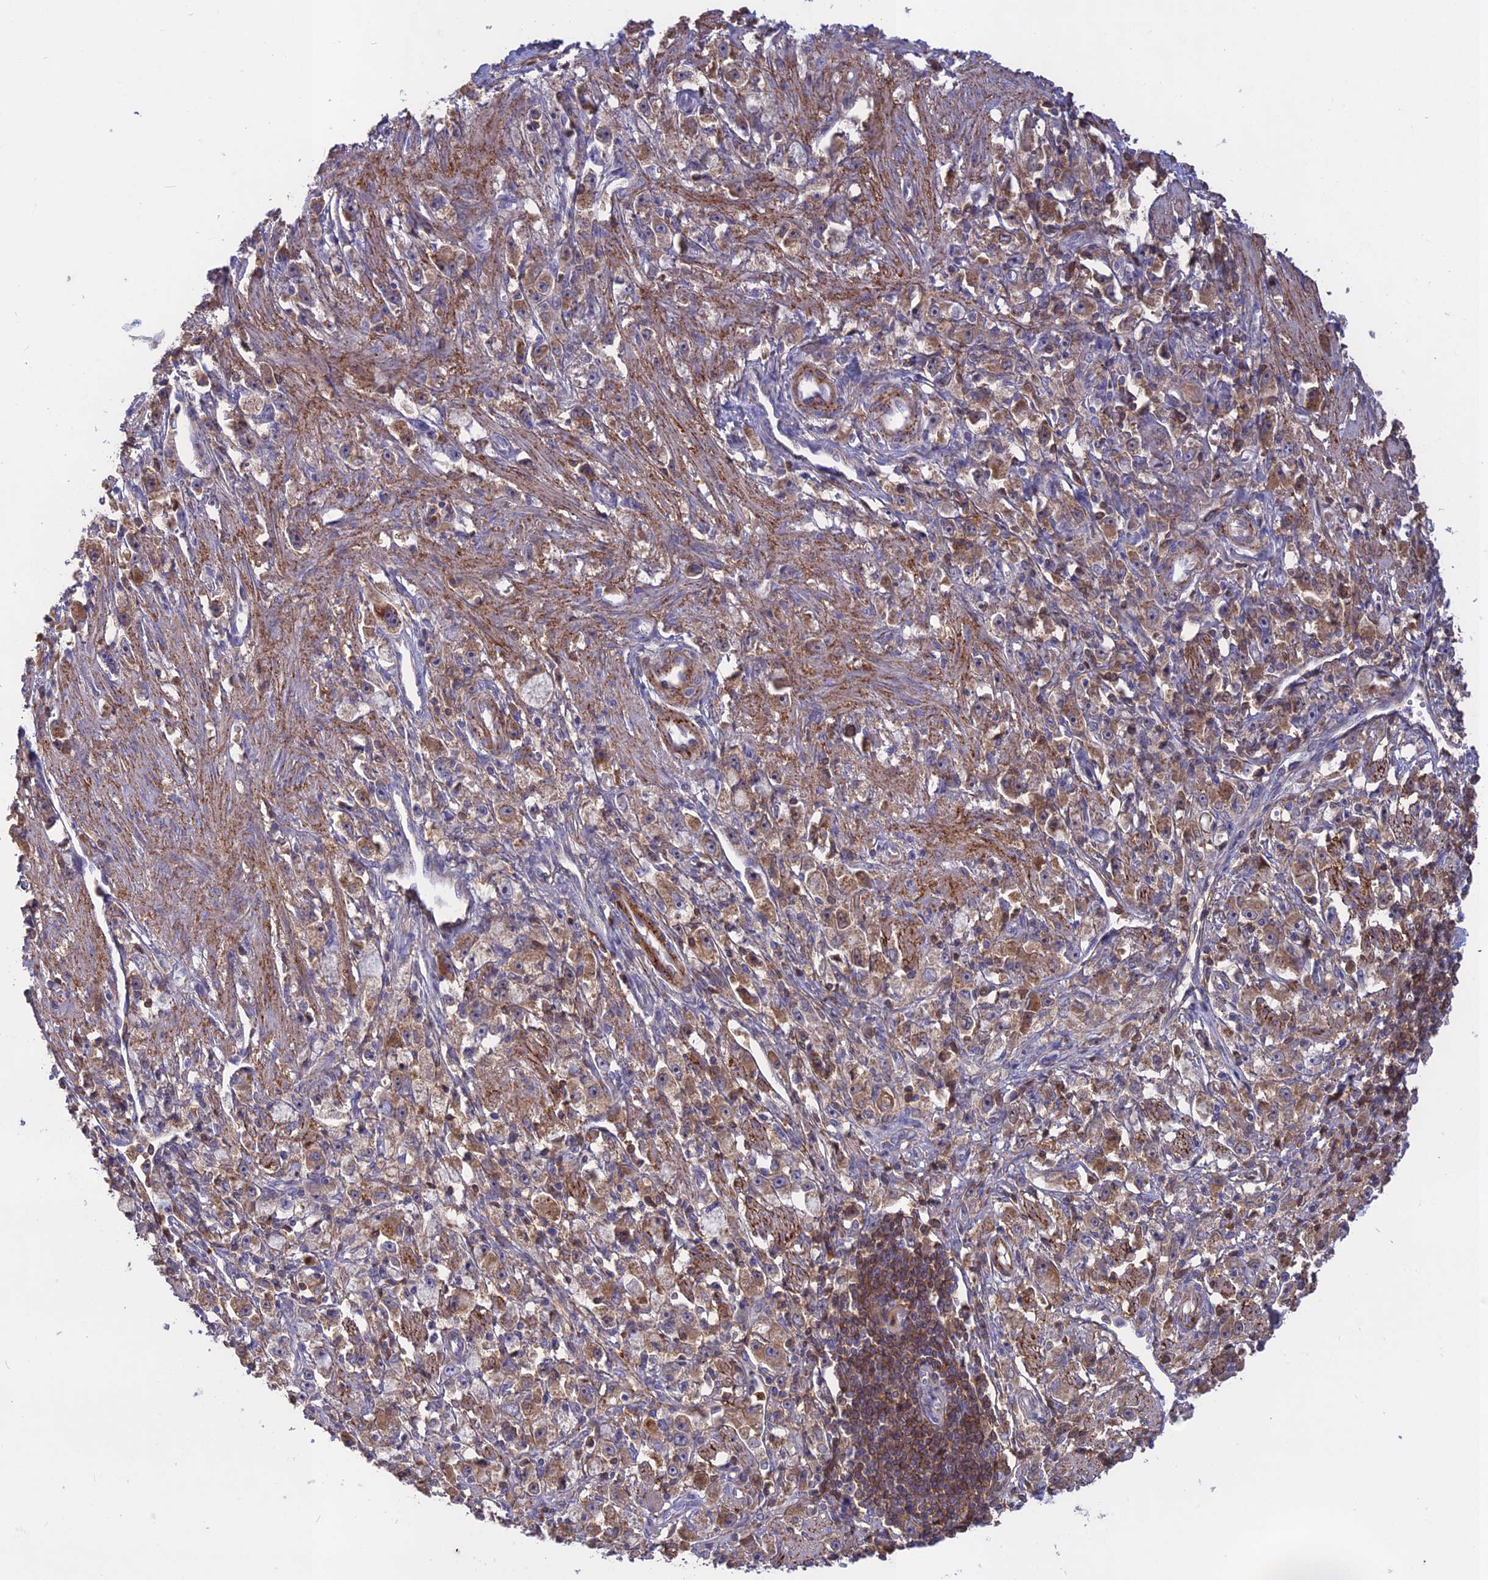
{"staining": {"intensity": "moderate", "quantity": "<25%", "location": "cytoplasmic/membranous"}, "tissue": "stomach cancer", "cell_type": "Tumor cells", "image_type": "cancer", "snomed": [{"axis": "morphology", "description": "Adenocarcinoma, NOS"}, {"axis": "topography", "description": "Stomach"}], "caption": "Protein staining of stomach adenocarcinoma tissue displays moderate cytoplasmic/membranous staining in about <25% of tumor cells.", "gene": "ADO", "patient": {"sex": "female", "age": 59}}